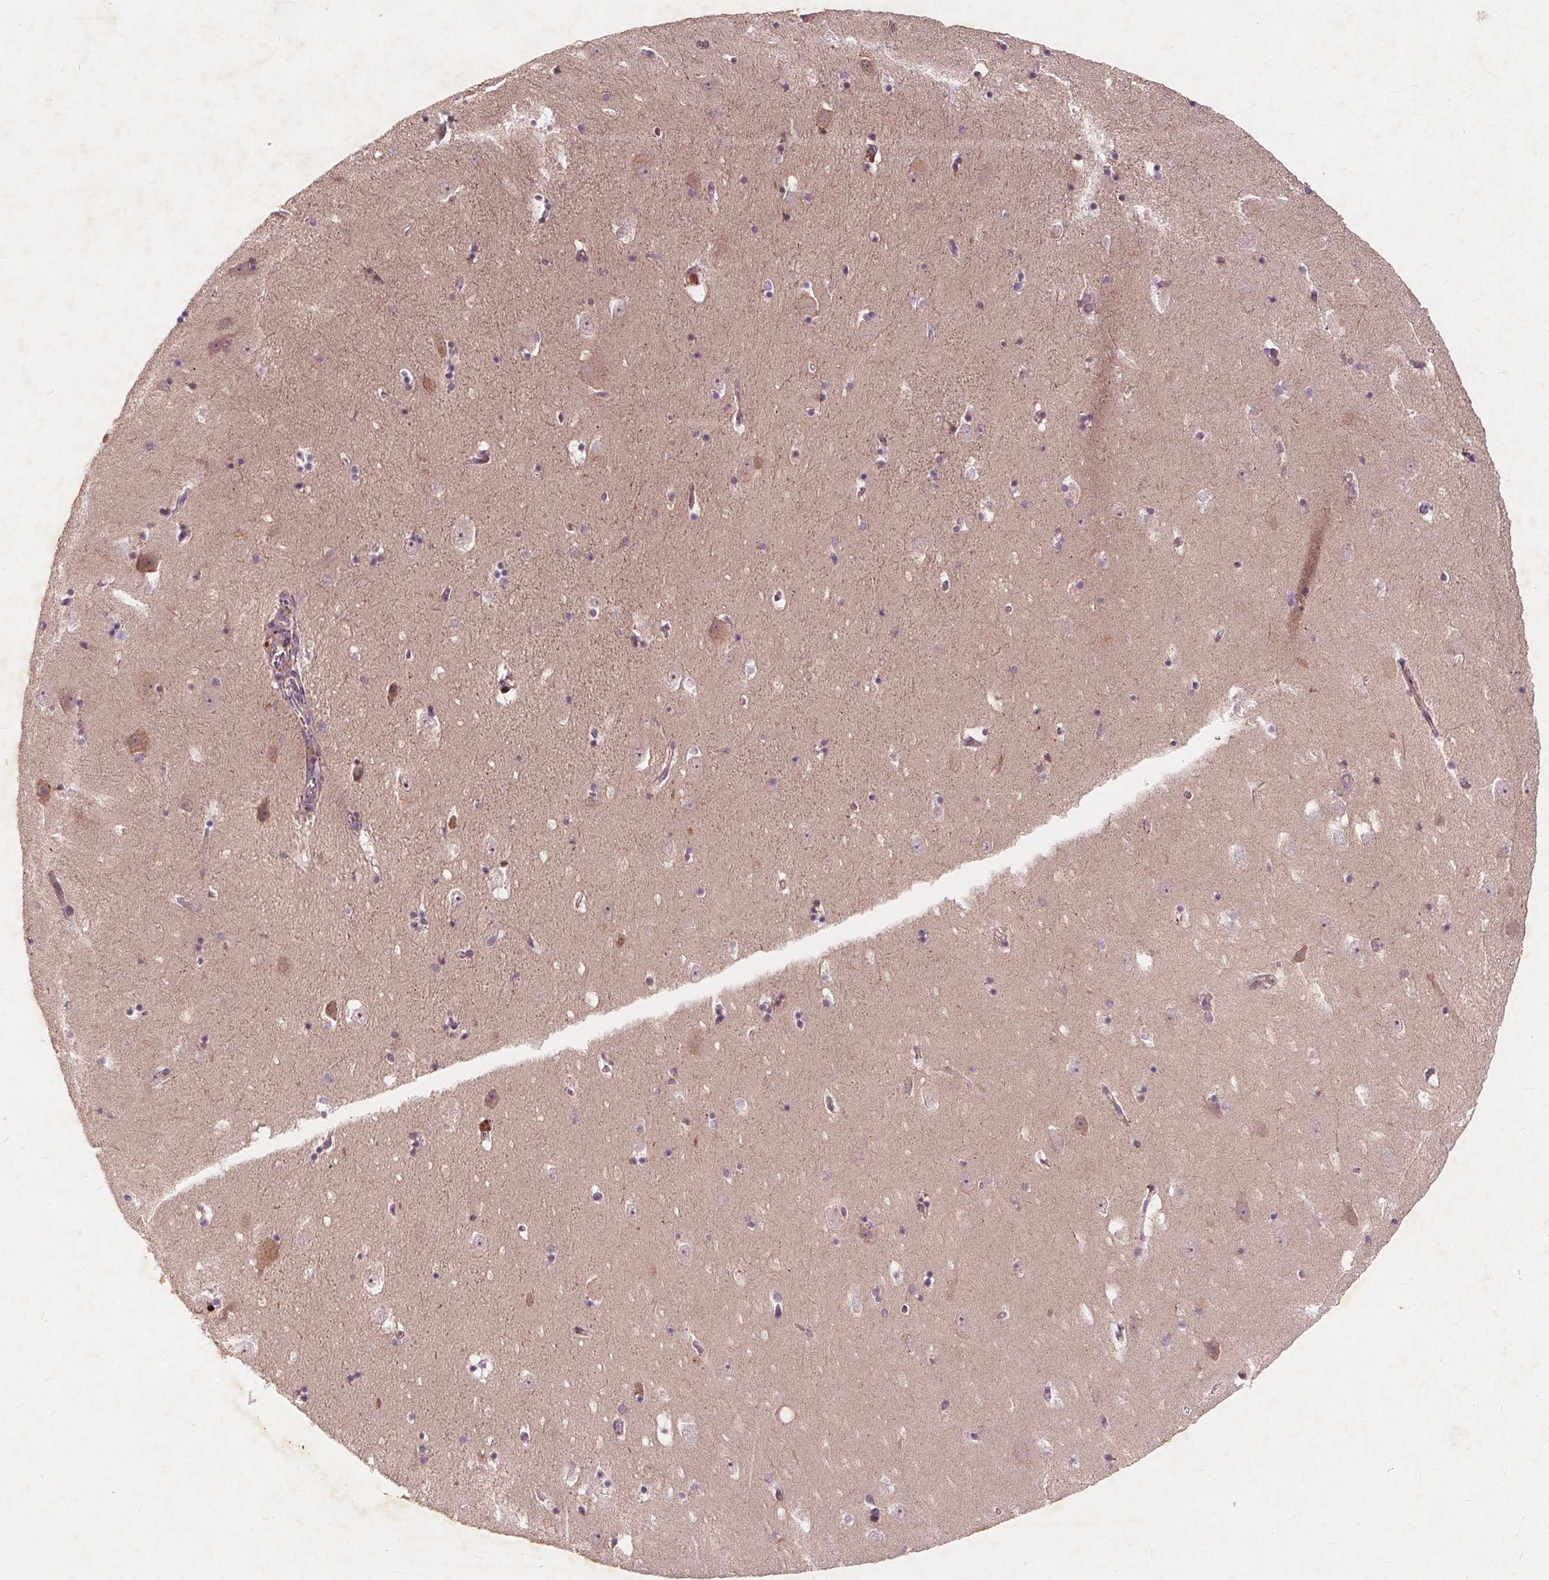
{"staining": {"intensity": "weak", "quantity": "<25%", "location": "cytoplasmic/membranous"}, "tissue": "hippocampus", "cell_type": "Glial cells", "image_type": "normal", "snomed": [{"axis": "morphology", "description": "Normal tissue, NOS"}, {"axis": "topography", "description": "Hippocampus"}], "caption": "Benign hippocampus was stained to show a protein in brown. There is no significant expression in glial cells. Nuclei are stained in blue.", "gene": "CSNK1G2", "patient": {"sex": "male", "age": 58}}